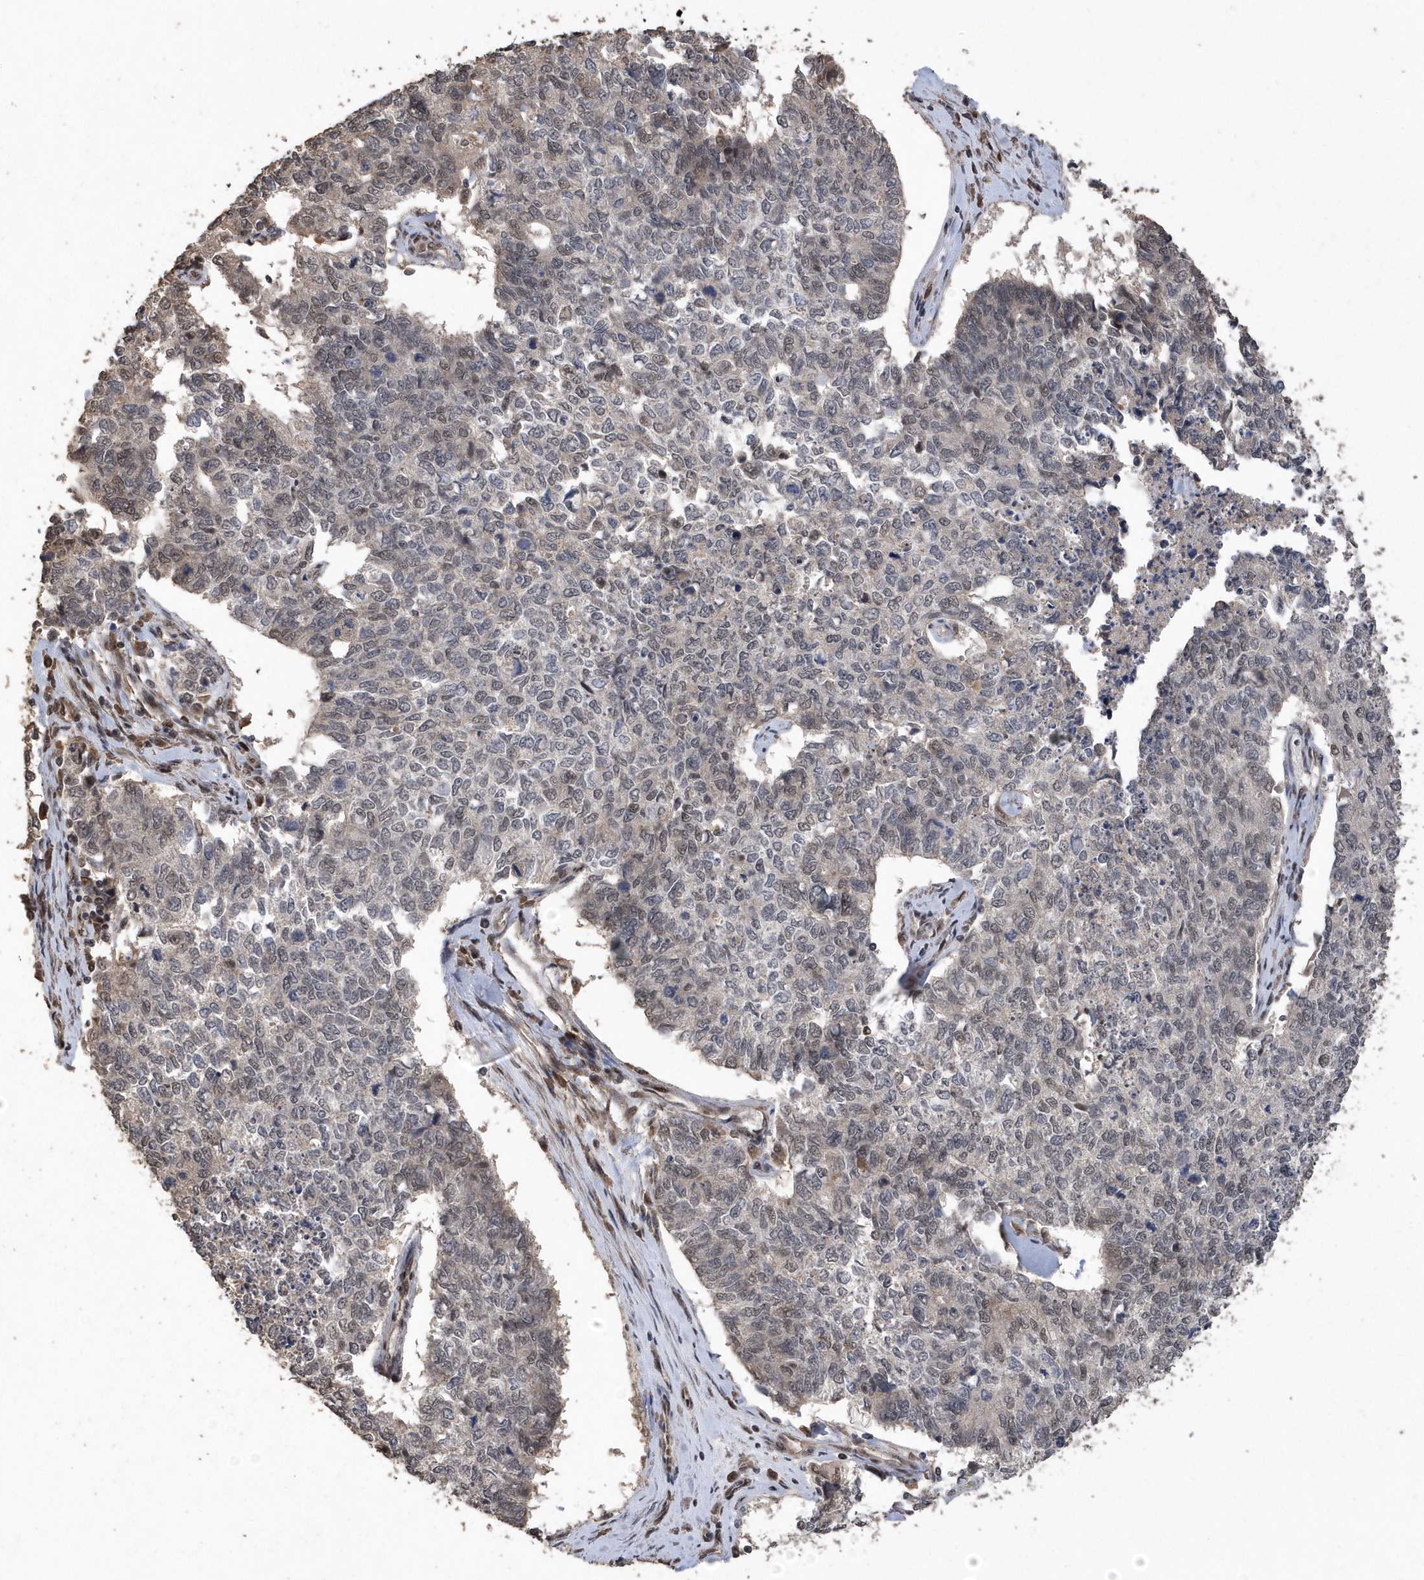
{"staining": {"intensity": "weak", "quantity": "<25%", "location": "nuclear"}, "tissue": "cervical cancer", "cell_type": "Tumor cells", "image_type": "cancer", "snomed": [{"axis": "morphology", "description": "Squamous cell carcinoma, NOS"}, {"axis": "topography", "description": "Cervix"}], "caption": "Immunohistochemistry of cervical cancer (squamous cell carcinoma) reveals no positivity in tumor cells.", "gene": "INTS12", "patient": {"sex": "female", "age": 63}}